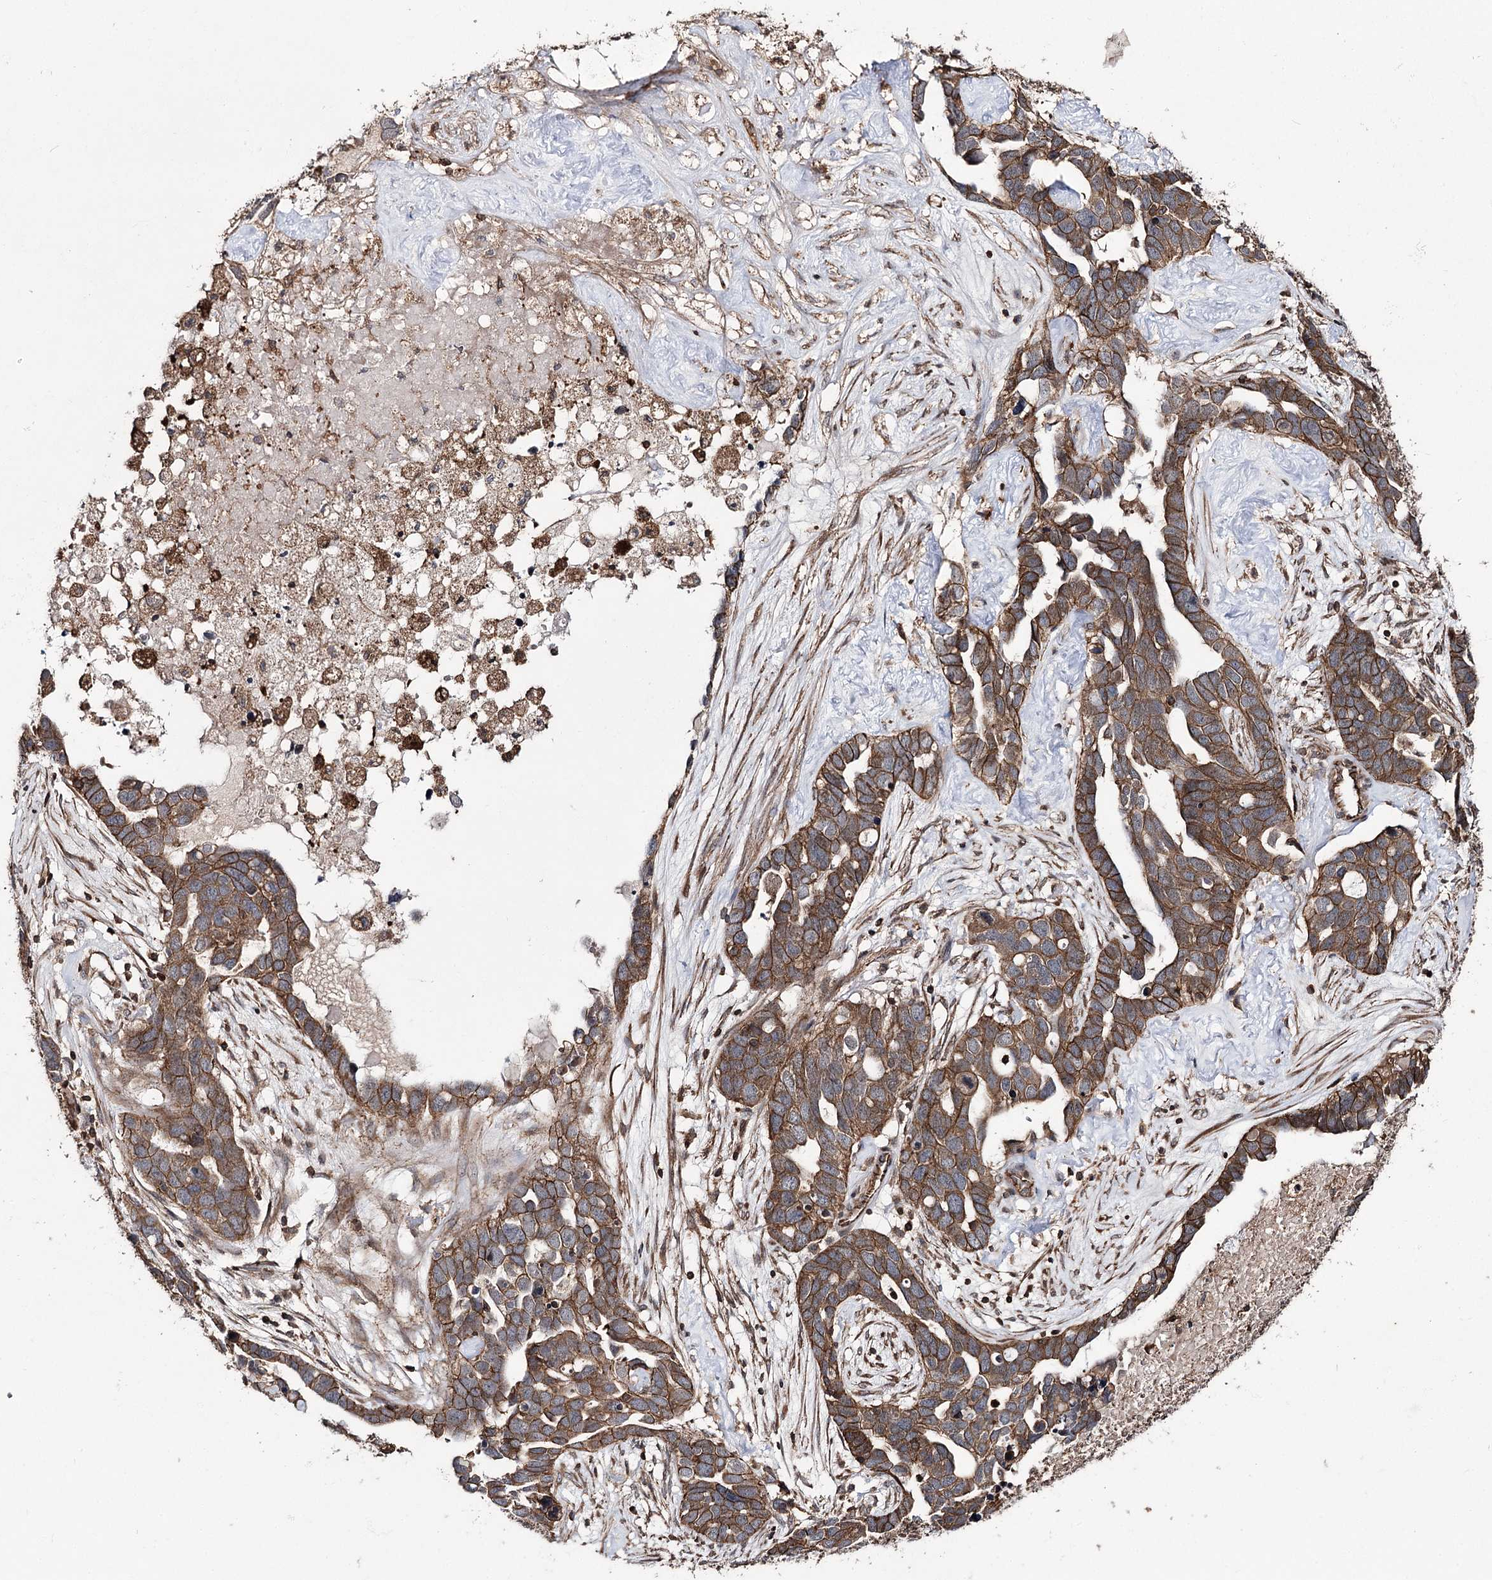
{"staining": {"intensity": "strong", "quantity": ">75%", "location": "cytoplasmic/membranous"}, "tissue": "ovarian cancer", "cell_type": "Tumor cells", "image_type": "cancer", "snomed": [{"axis": "morphology", "description": "Cystadenocarcinoma, serous, NOS"}, {"axis": "topography", "description": "Ovary"}], "caption": "Immunohistochemical staining of ovarian cancer exhibits high levels of strong cytoplasmic/membranous staining in about >75% of tumor cells. The staining was performed using DAB (3,3'-diaminobenzidine) to visualize the protein expression in brown, while the nuclei were stained in blue with hematoxylin (Magnification: 20x).", "gene": "DHX29", "patient": {"sex": "female", "age": 54}}